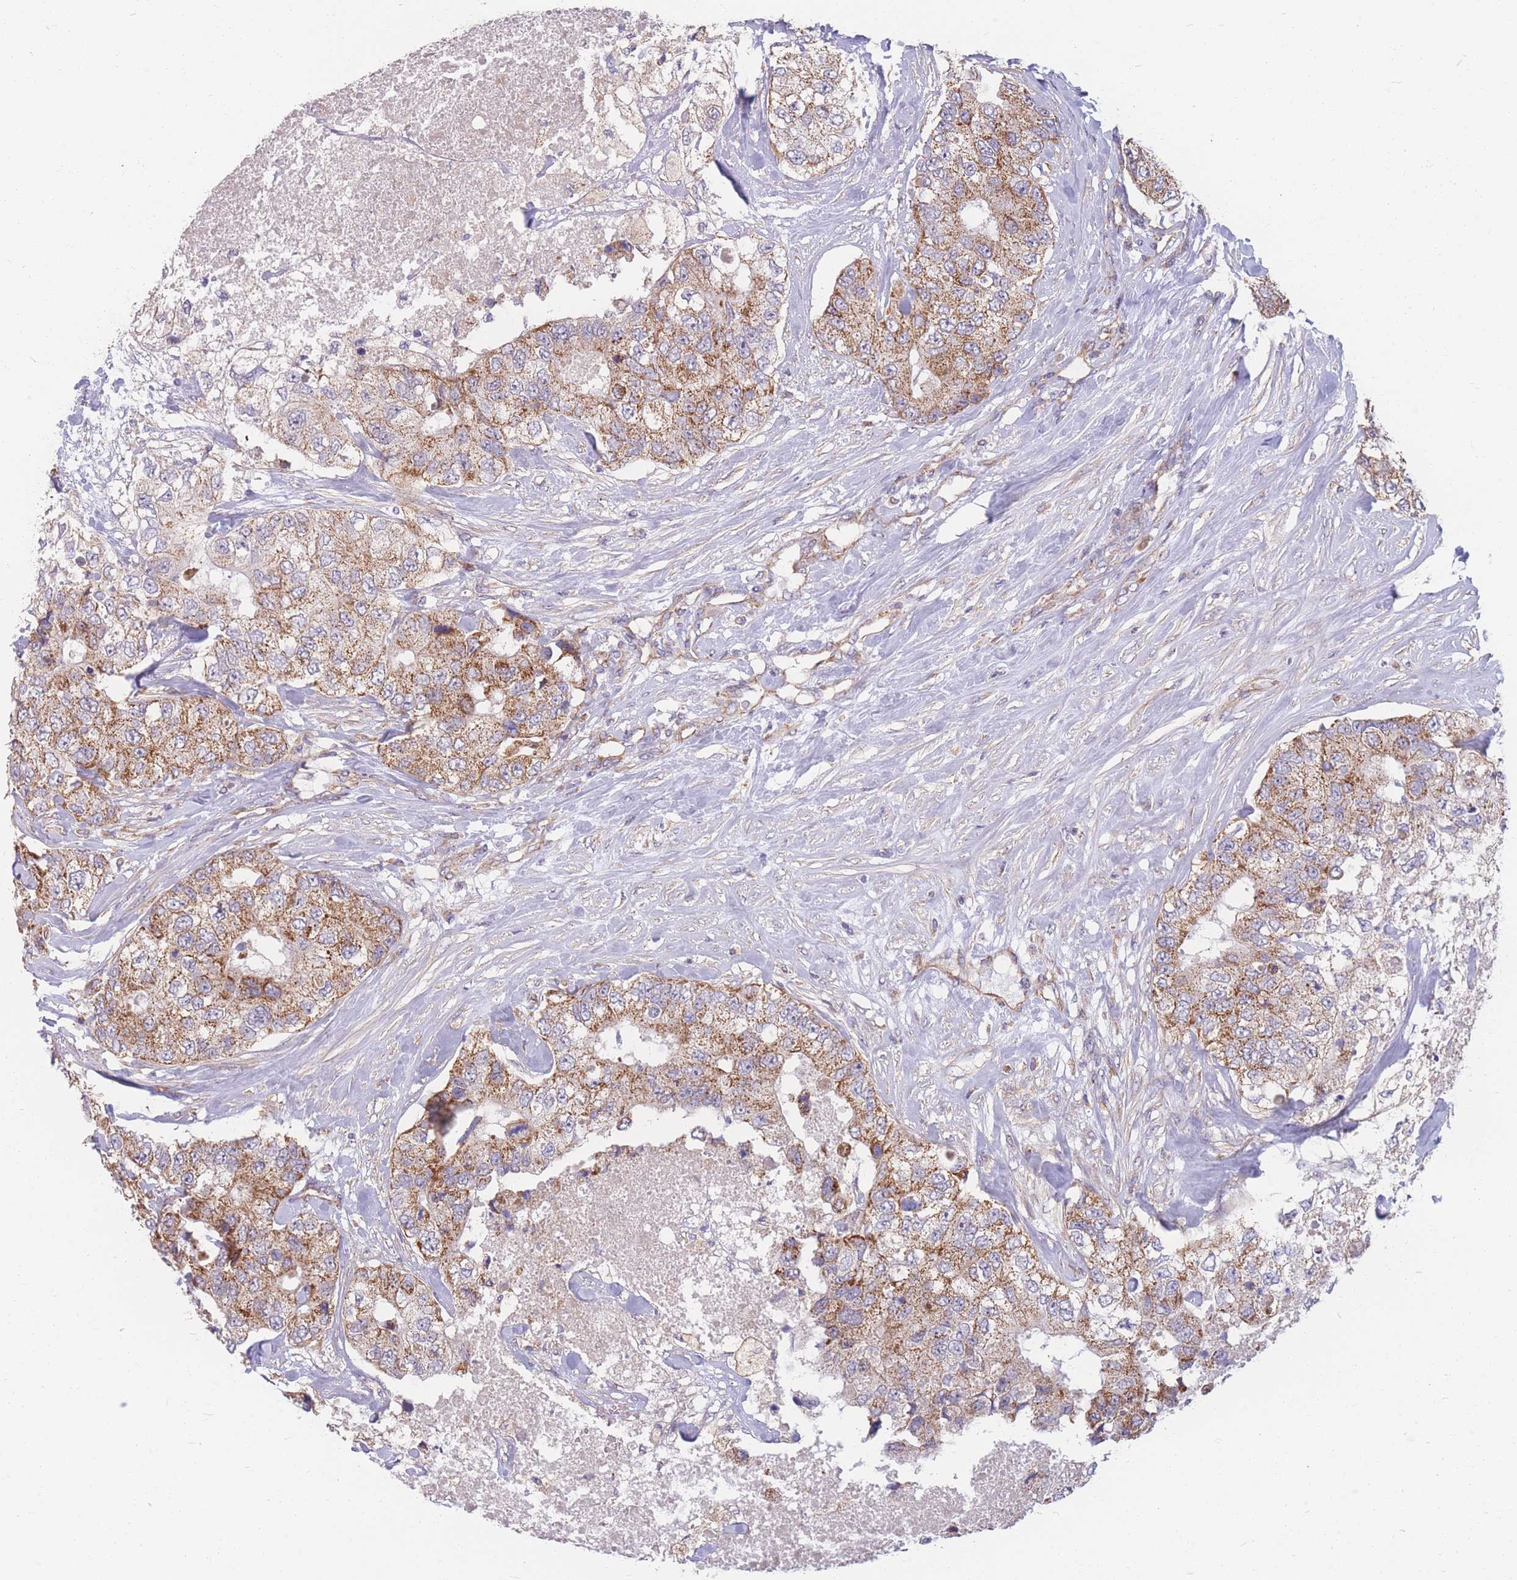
{"staining": {"intensity": "moderate", "quantity": ">75%", "location": "cytoplasmic/membranous"}, "tissue": "breast cancer", "cell_type": "Tumor cells", "image_type": "cancer", "snomed": [{"axis": "morphology", "description": "Duct carcinoma"}, {"axis": "topography", "description": "Breast"}], "caption": "Breast invasive ductal carcinoma was stained to show a protein in brown. There is medium levels of moderate cytoplasmic/membranous positivity in about >75% of tumor cells.", "gene": "MRPS9", "patient": {"sex": "female", "age": 62}}